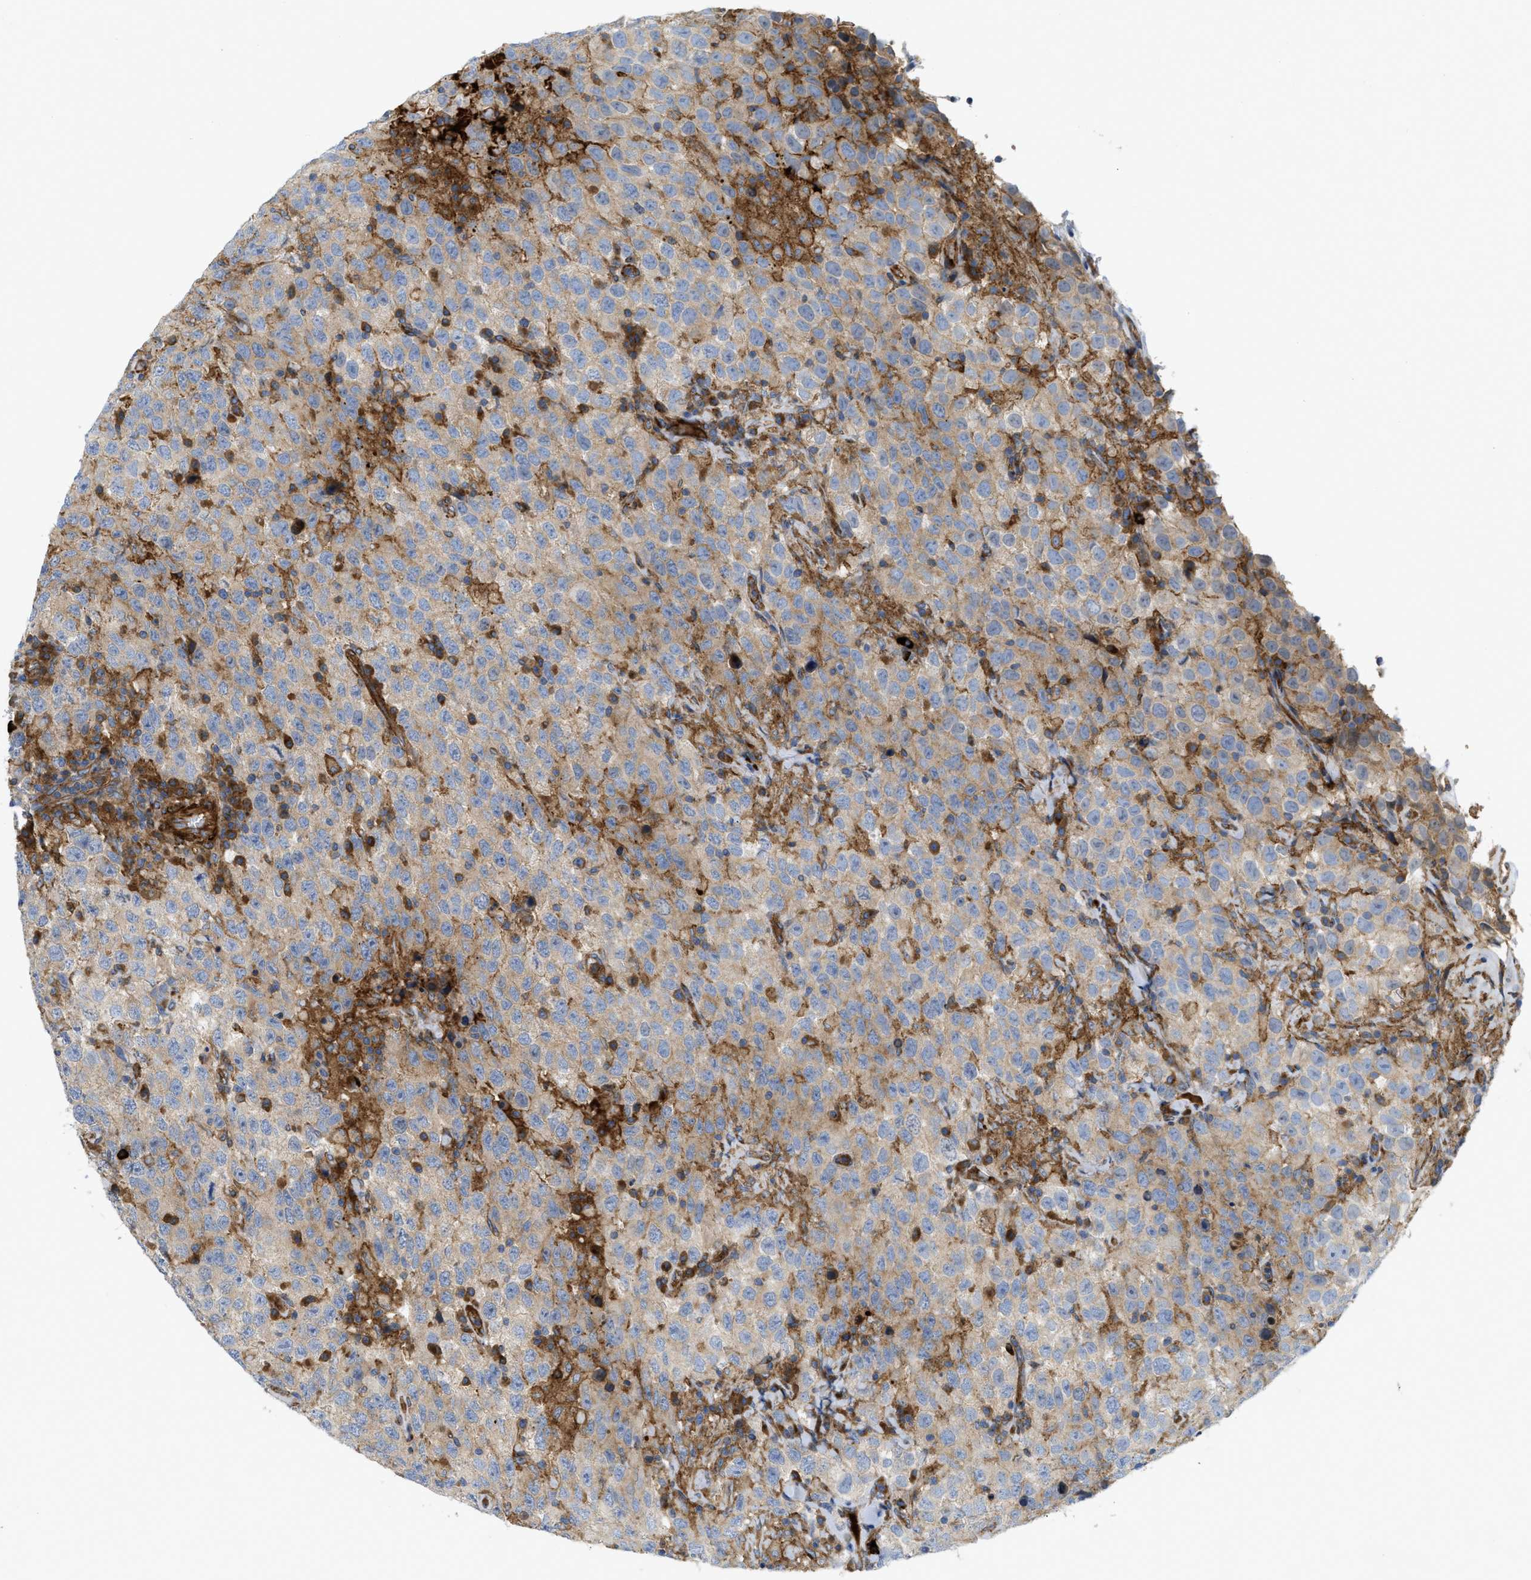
{"staining": {"intensity": "weak", "quantity": ">75%", "location": "cytoplasmic/membranous"}, "tissue": "testis cancer", "cell_type": "Tumor cells", "image_type": "cancer", "snomed": [{"axis": "morphology", "description": "Seminoma, NOS"}, {"axis": "topography", "description": "Testis"}], "caption": "An immunohistochemistry photomicrograph of neoplastic tissue is shown. Protein staining in brown highlights weak cytoplasmic/membranous positivity in testis cancer (seminoma) within tumor cells.", "gene": "PICALM", "patient": {"sex": "male", "age": 41}}